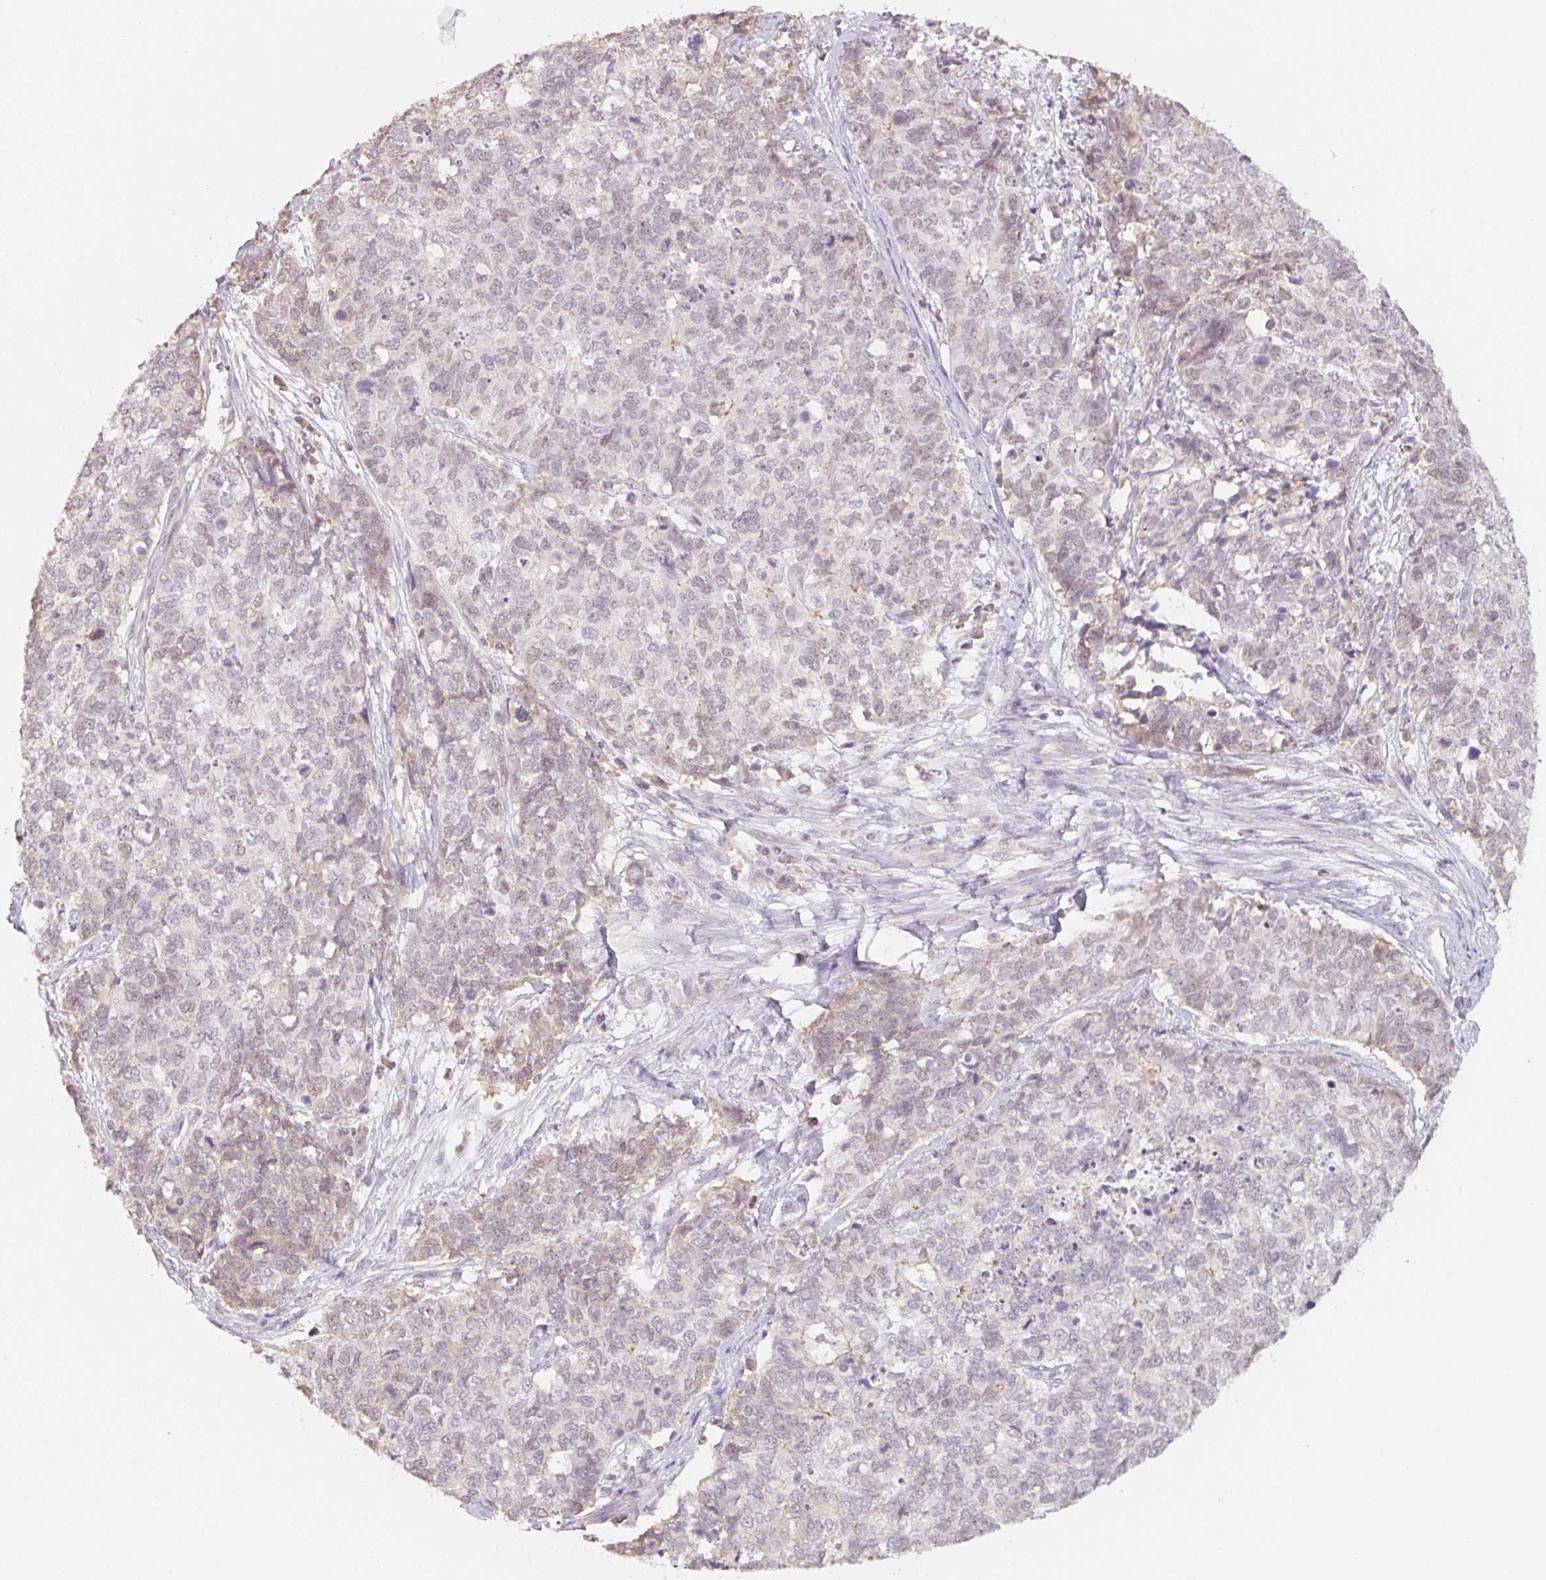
{"staining": {"intensity": "weak", "quantity": "25%-75%", "location": "cytoplasmic/membranous,nuclear"}, "tissue": "cervical cancer", "cell_type": "Tumor cells", "image_type": "cancer", "snomed": [{"axis": "morphology", "description": "Squamous cell carcinoma, NOS"}, {"axis": "topography", "description": "Cervix"}], "caption": "The histopathology image shows staining of squamous cell carcinoma (cervical), revealing weak cytoplasmic/membranous and nuclear protein positivity (brown color) within tumor cells.", "gene": "MIA2", "patient": {"sex": "female", "age": 63}}